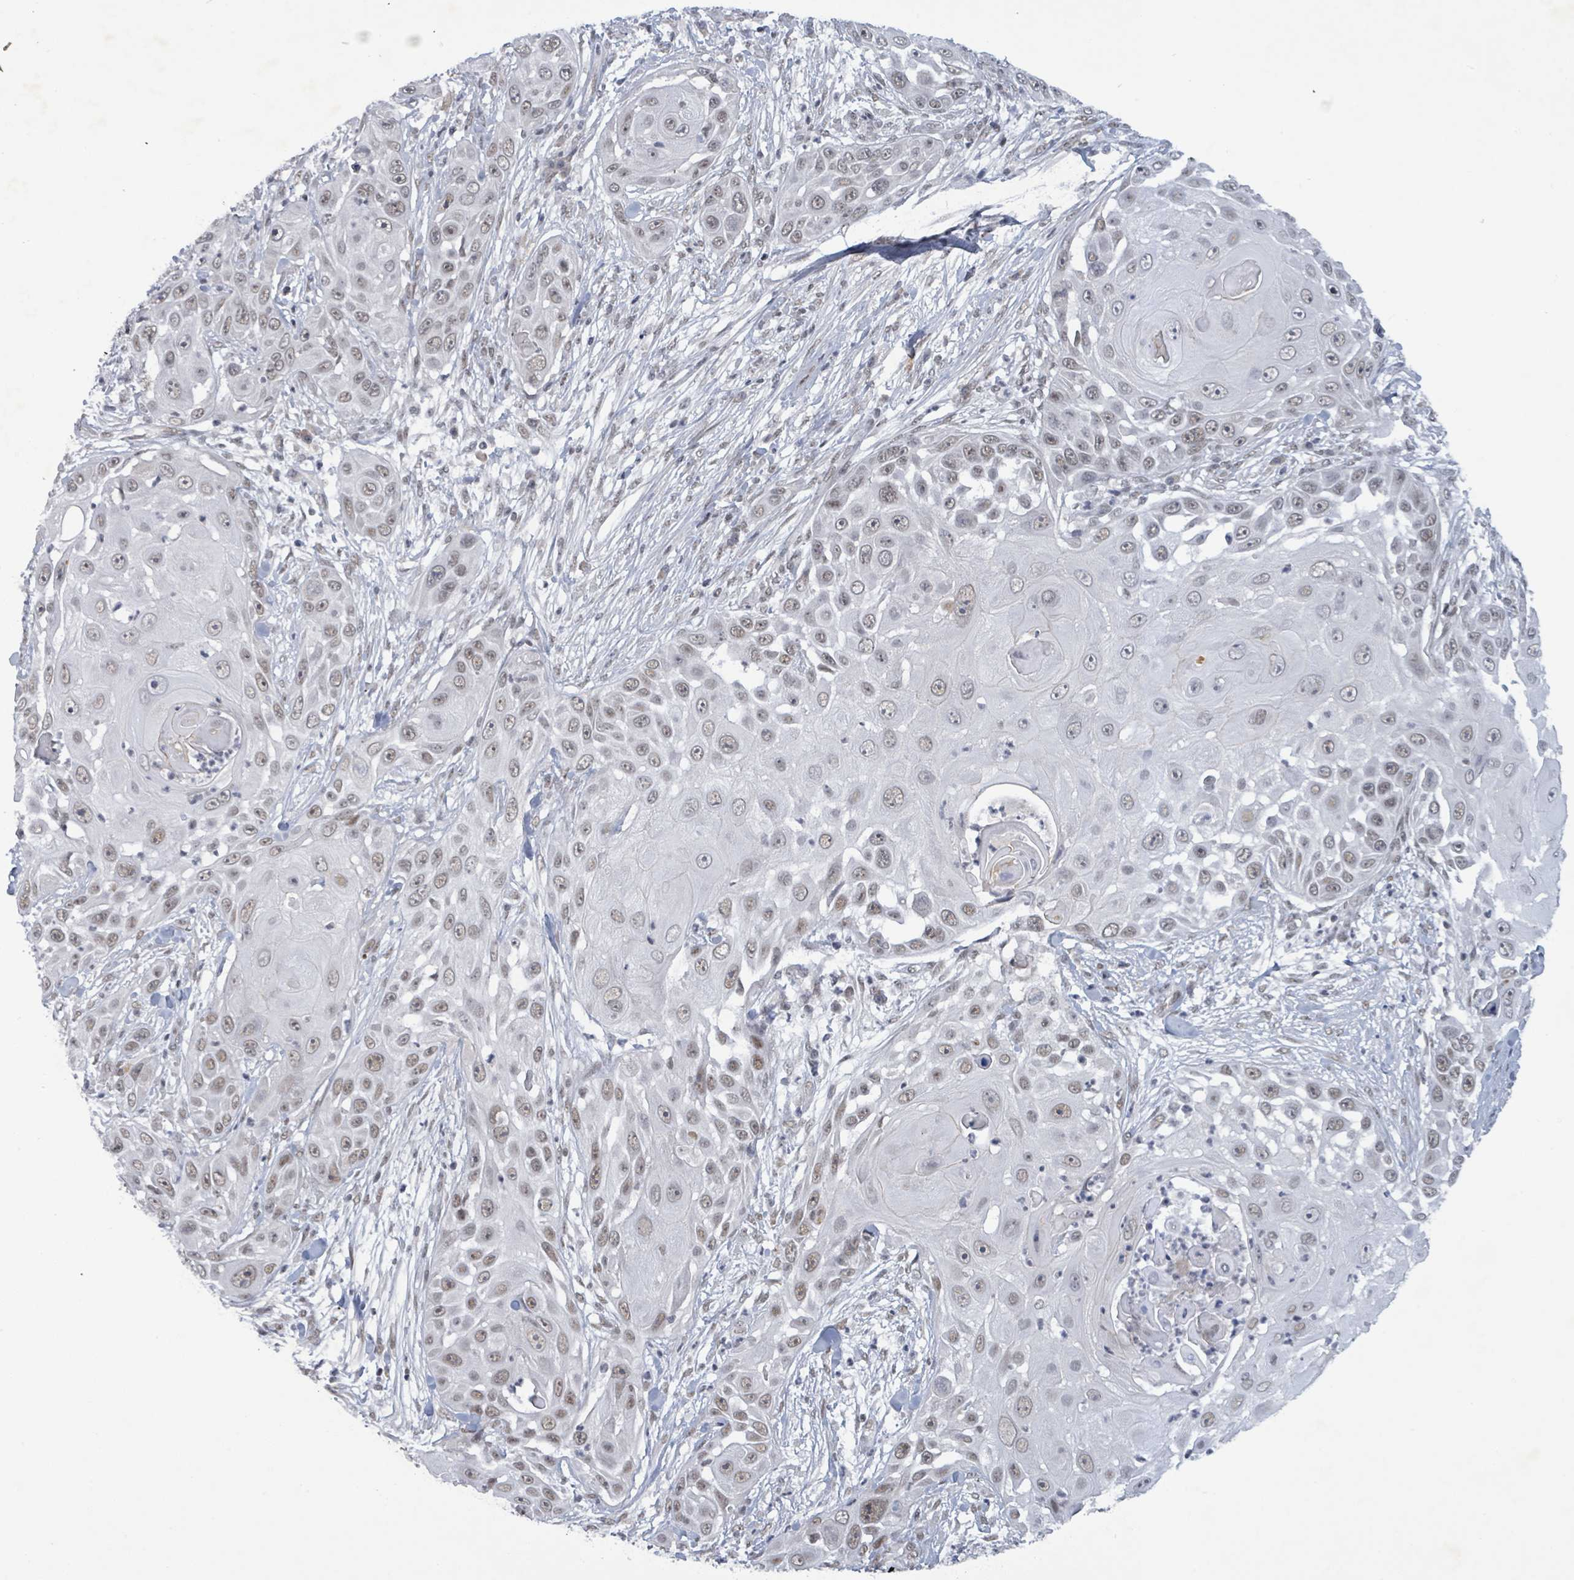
{"staining": {"intensity": "weak", "quantity": "25%-75%", "location": "nuclear"}, "tissue": "skin cancer", "cell_type": "Tumor cells", "image_type": "cancer", "snomed": [{"axis": "morphology", "description": "Squamous cell carcinoma, NOS"}, {"axis": "topography", "description": "Skin"}], "caption": "Protein expression analysis of human skin cancer (squamous cell carcinoma) reveals weak nuclear staining in about 25%-75% of tumor cells.", "gene": "BANP", "patient": {"sex": "female", "age": 44}}